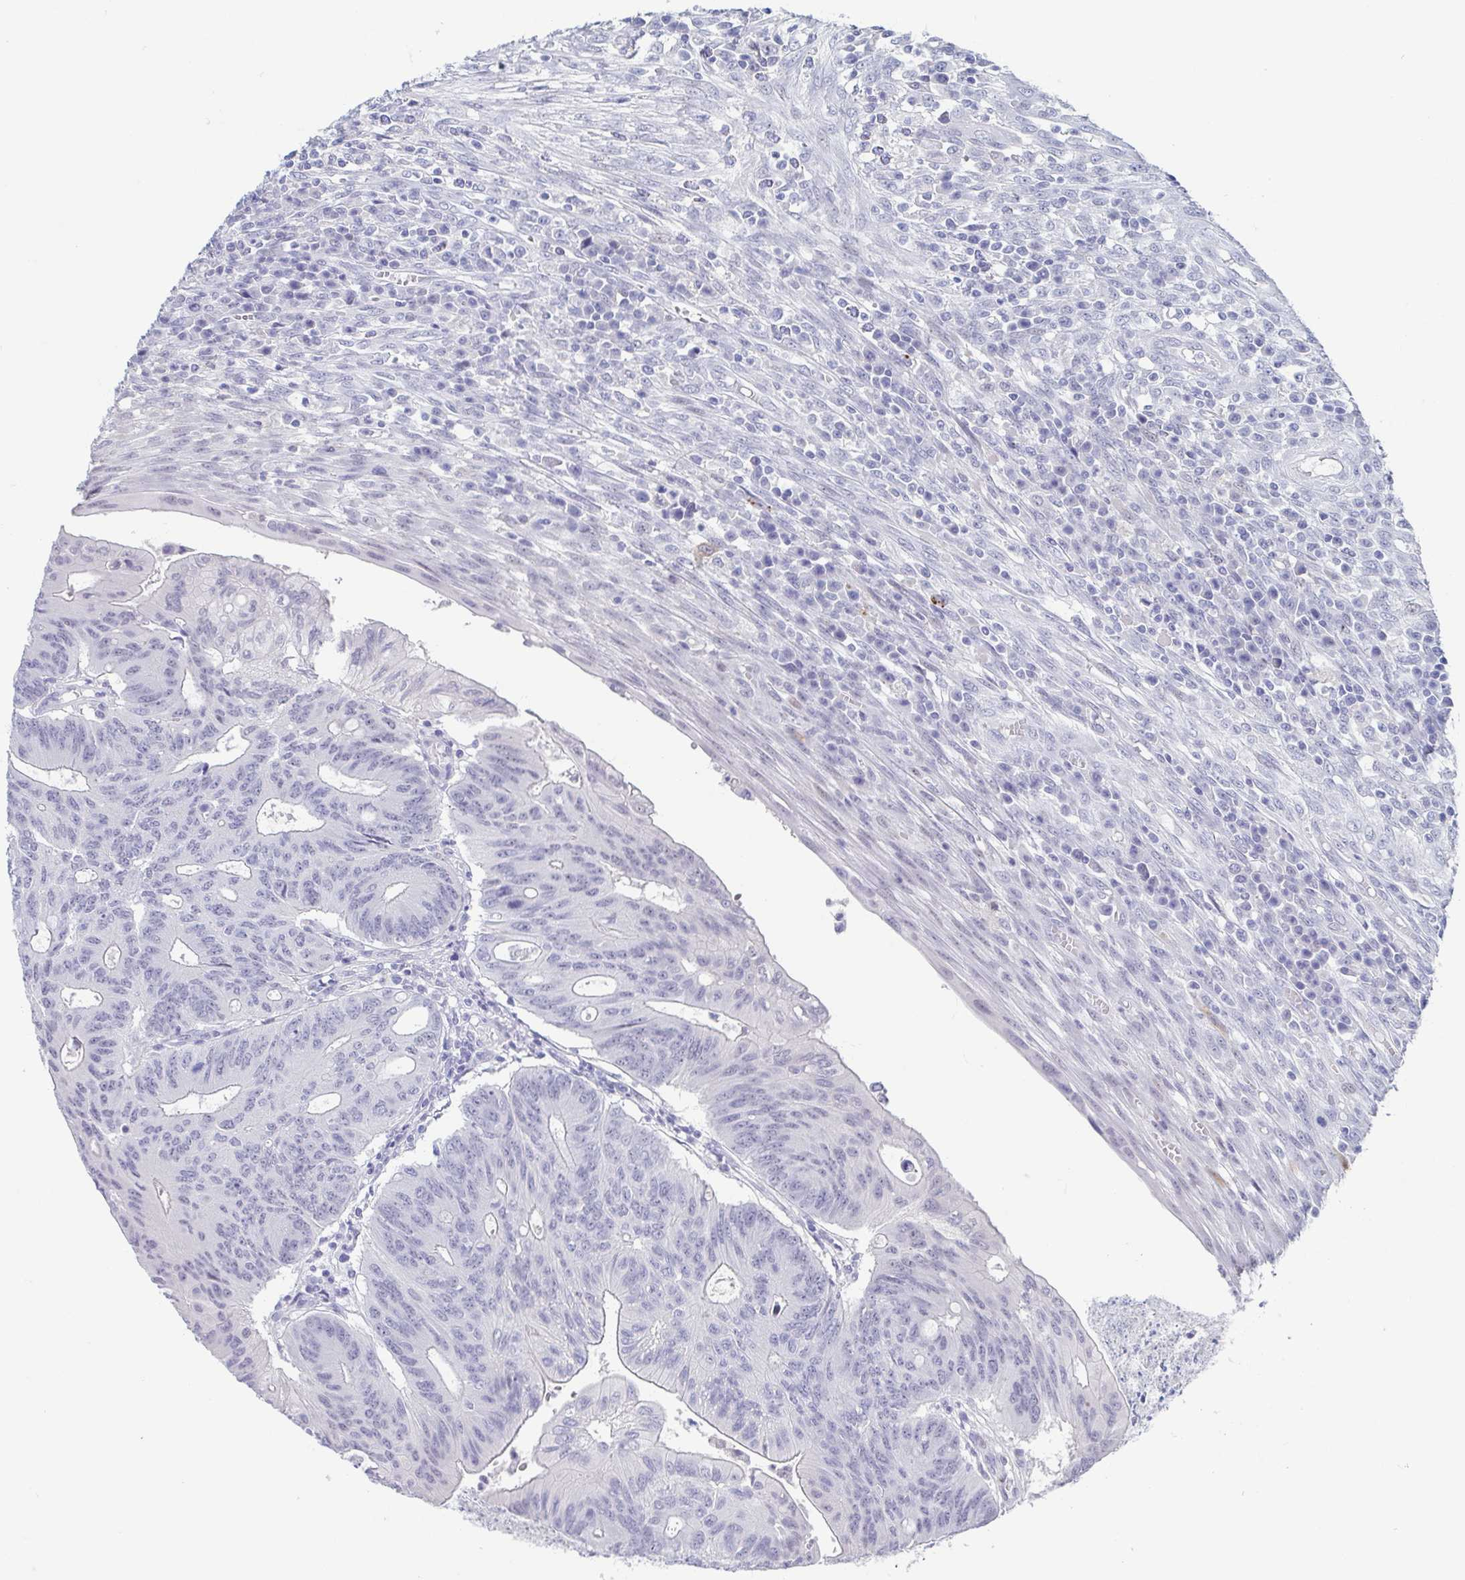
{"staining": {"intensity": "negative", "quantity": "none", "location": "none"}, "tissue": "colorectal cancer", "cell_type": "Tumor cells", "image_type": "cancer", "snomed": [{"axis": "morphology", "description": "Adenocarcinoma, NOS"}, {"axis": "topography", "description": "Colon"}], "caption": "Immunohistochemistry (IHC) micrograph of colorectal adenocarcinoma stained for a protein (brown), which reveals no positivity in tumor cells.", "gene": "PERM1", "patient": {"sex": "male", "age": 65}}